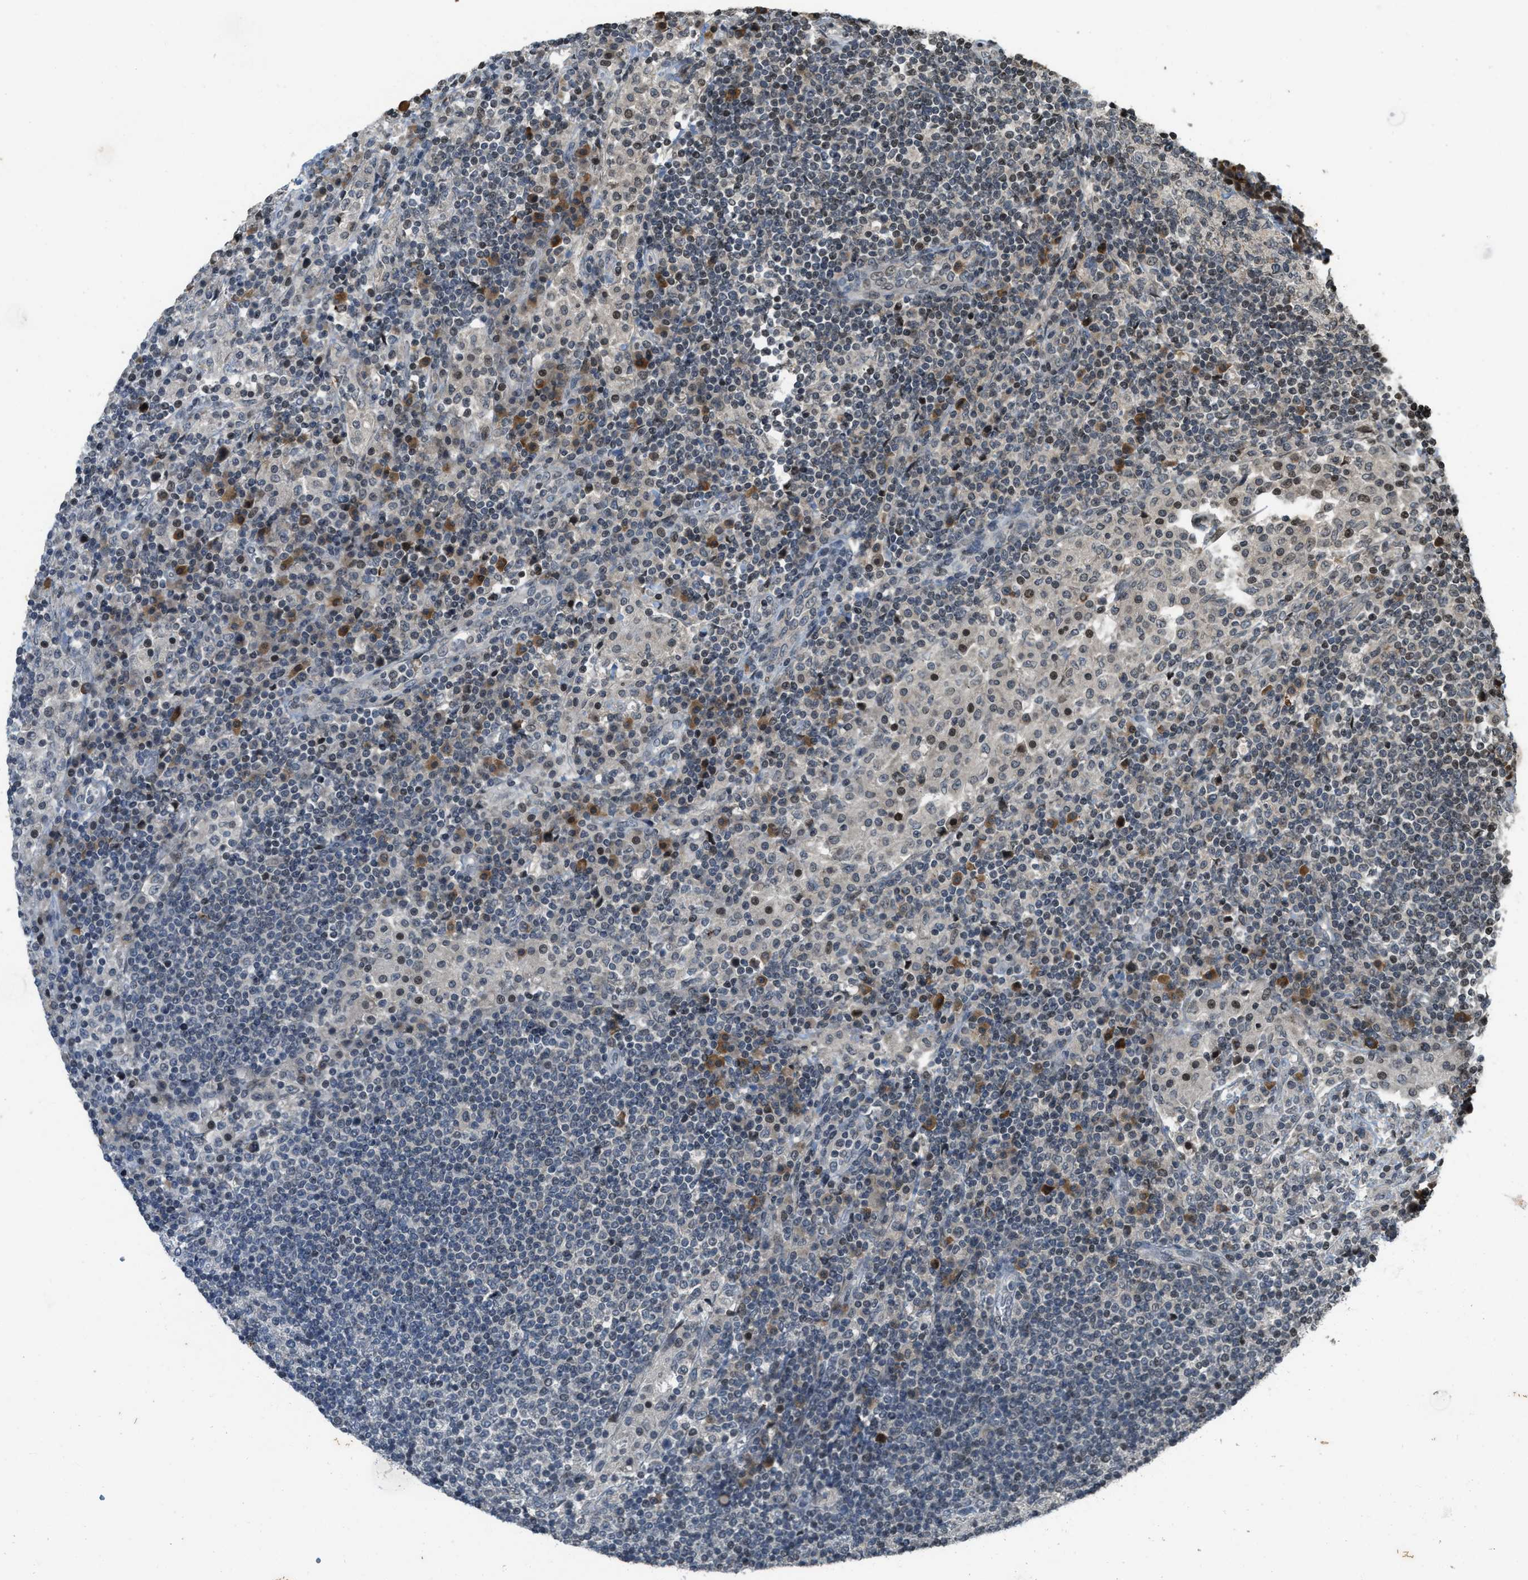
{"staining": {"intensity": "negative", "quantity": "none", "location": "none"}, "tissue": "lymph node", "cell_type": "Germinal center cells", "image_type": "normal", "snomed": [{"axis": "morphology", "description": "Normal tissue, NOS"}, {"axis": "topography", "description": "Lymph node"}], "caption": "High power microscopy micrograph of an IHC photomicrograph of normal lymph node, revealing no significant expression in germinal center cells.", "gene": "SIAH1", "patient": {"sex": "female", "age": 53}}